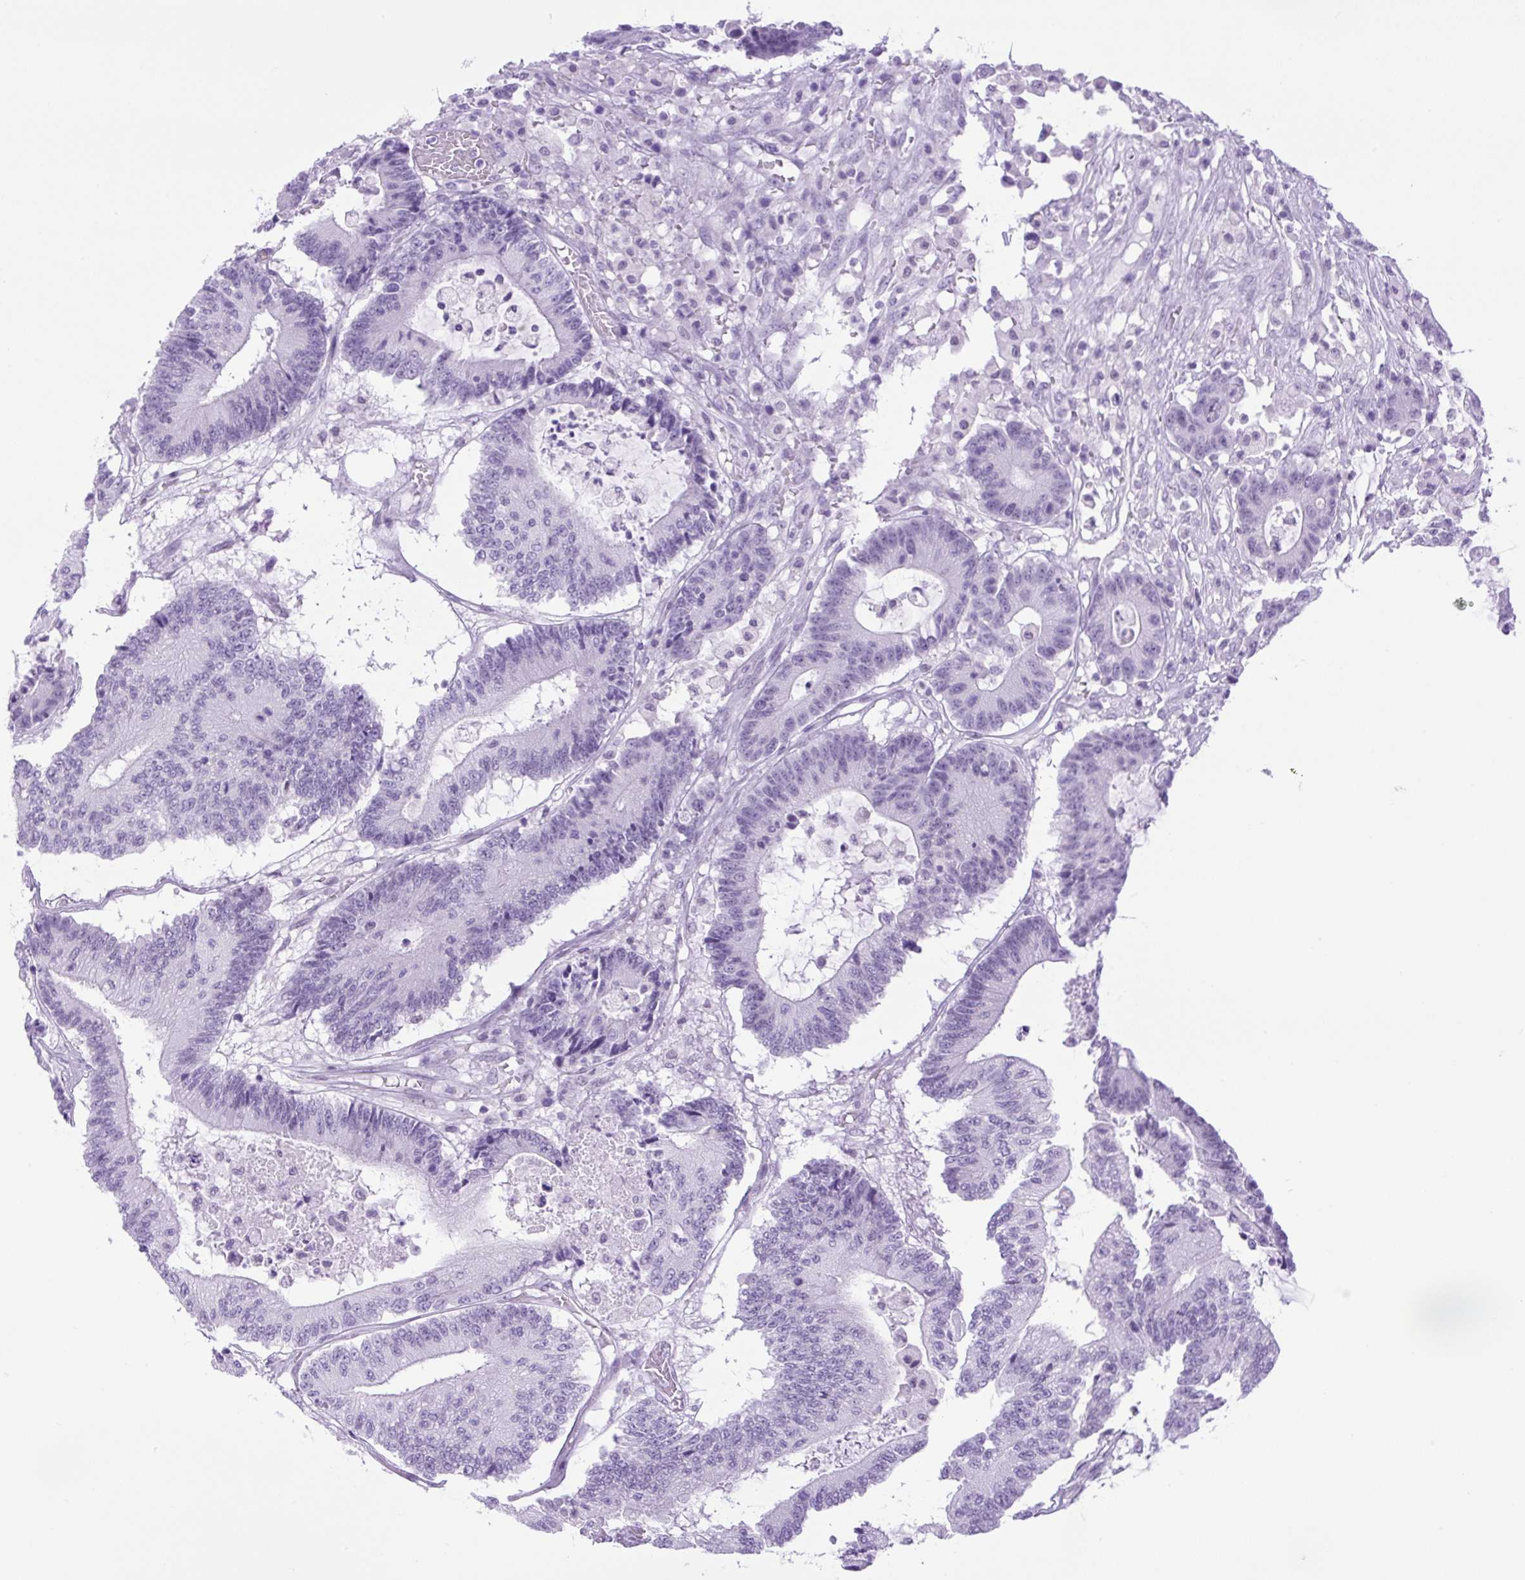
{"staining": {"intensity": "negative", "quantity": "none", "location": "none"}, "tissue": "colorectal cancer", "cell_type": "Tumor cells", "image_type": "cancer", "snomed": [{"axis": "morphology", "description": "Adenocarcinoma, NOS"}, {"axis": "topography", "description": "Colon"}], "caption": "An immunohistochemistry photomicrograph of adenocarcinoma (colorectal) is shown. There is no staining in tumor cells of adenocarcinoma (colorectal).", "gene": "KPNA1", "patient": {"sex": "female", "age": 84}}